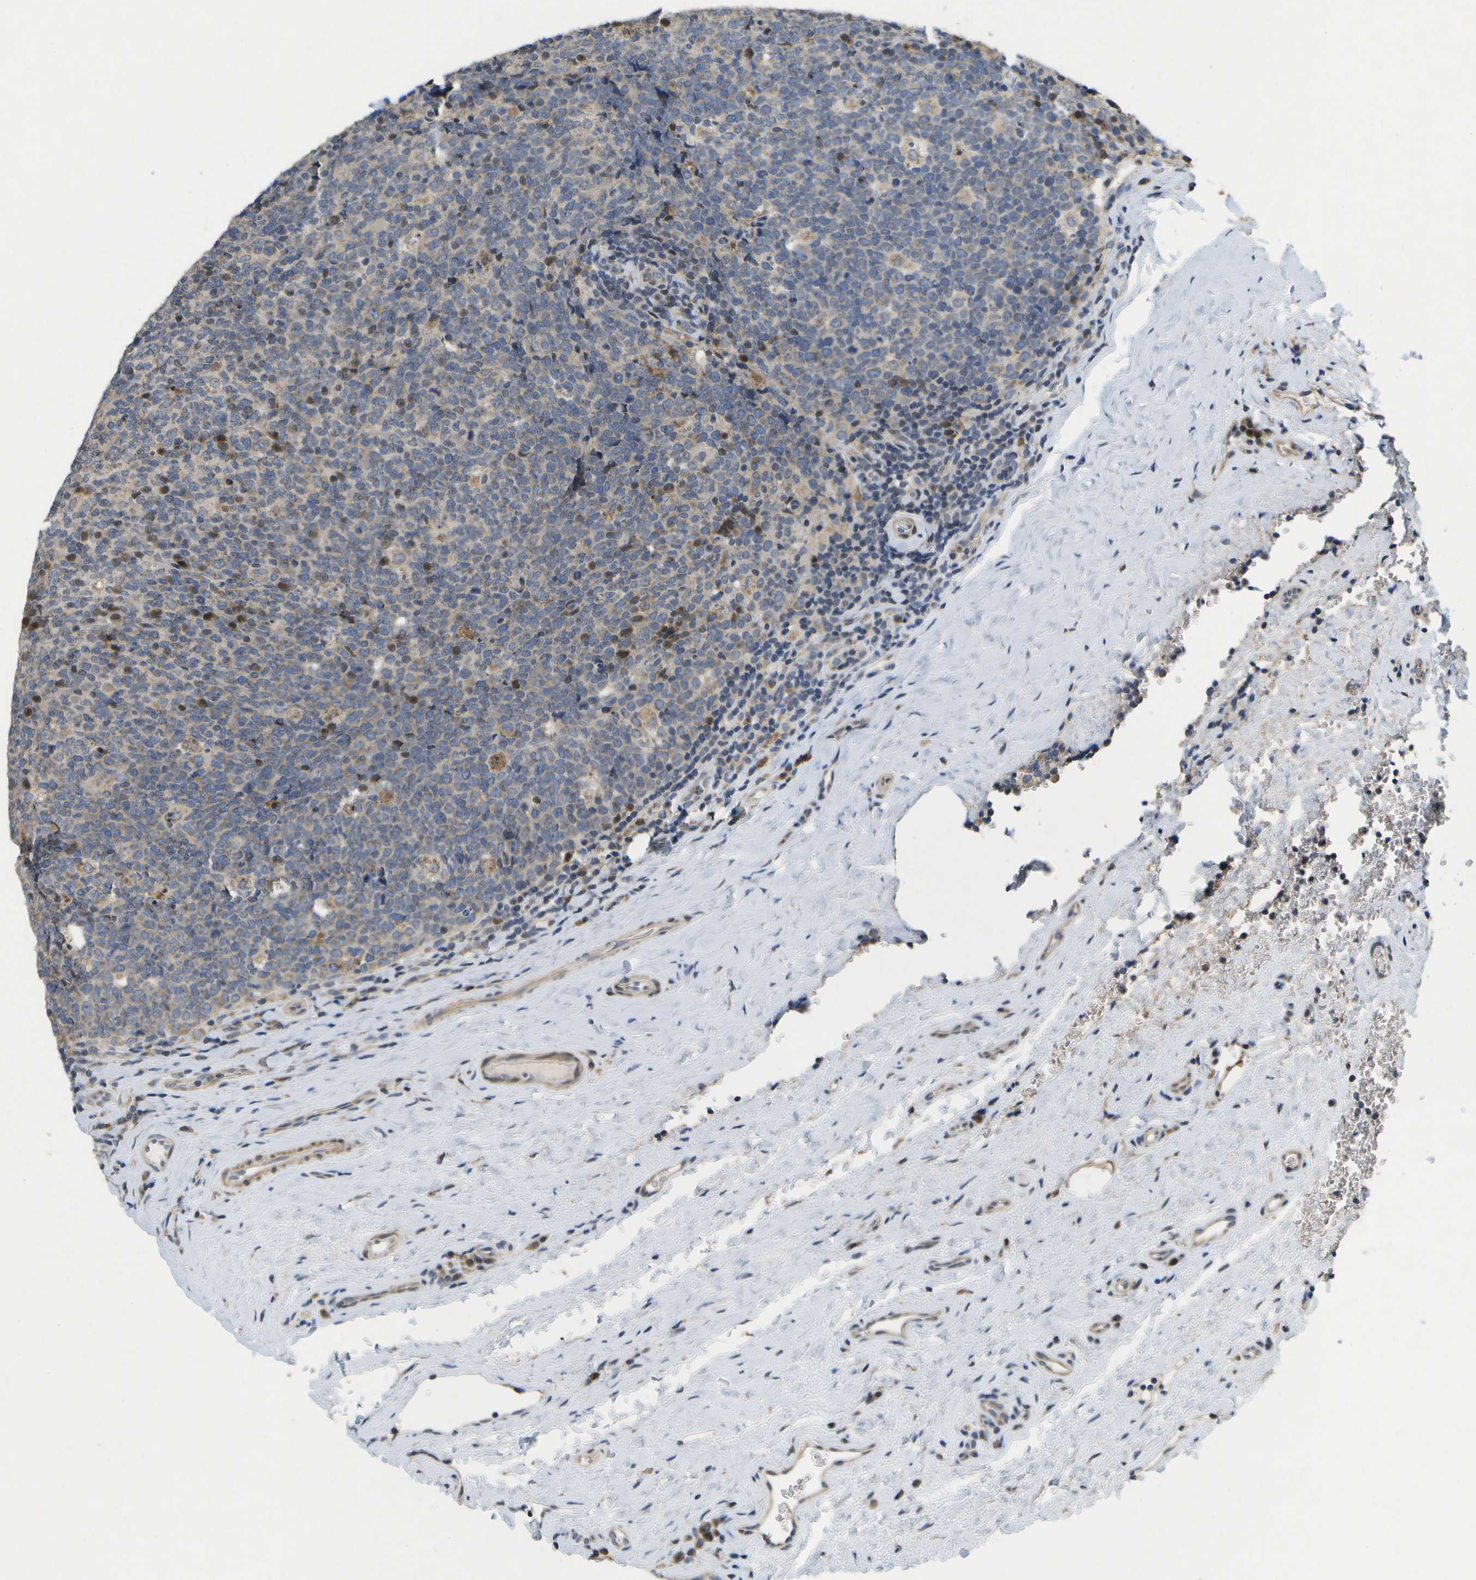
{"staining": {"intensity": "moderate", "quantity": "25%-75%", "location": "cytoplasmic/membranous,nuclear"}, "tissue": "tonsil", "cell_type": "Germinal center cells", "image_type": "normal", "snomed": [{"axis": "morphology", "description": "Normal tissue, NOS"}, {"axis": "topography", "description": "Tonsil"}], "caption": "Immunohistochemical staining of benign tonsil demonstrates 25%-75% levels of moderate cytoplasmic/membranous,nuclear protein positivity in approximately 25%-75% of germinal center cells. (DAB IHC with brightfield microscopy, high magnification).", "gene": "HADHA", "patient": {"sex": "male", "age": 17}}